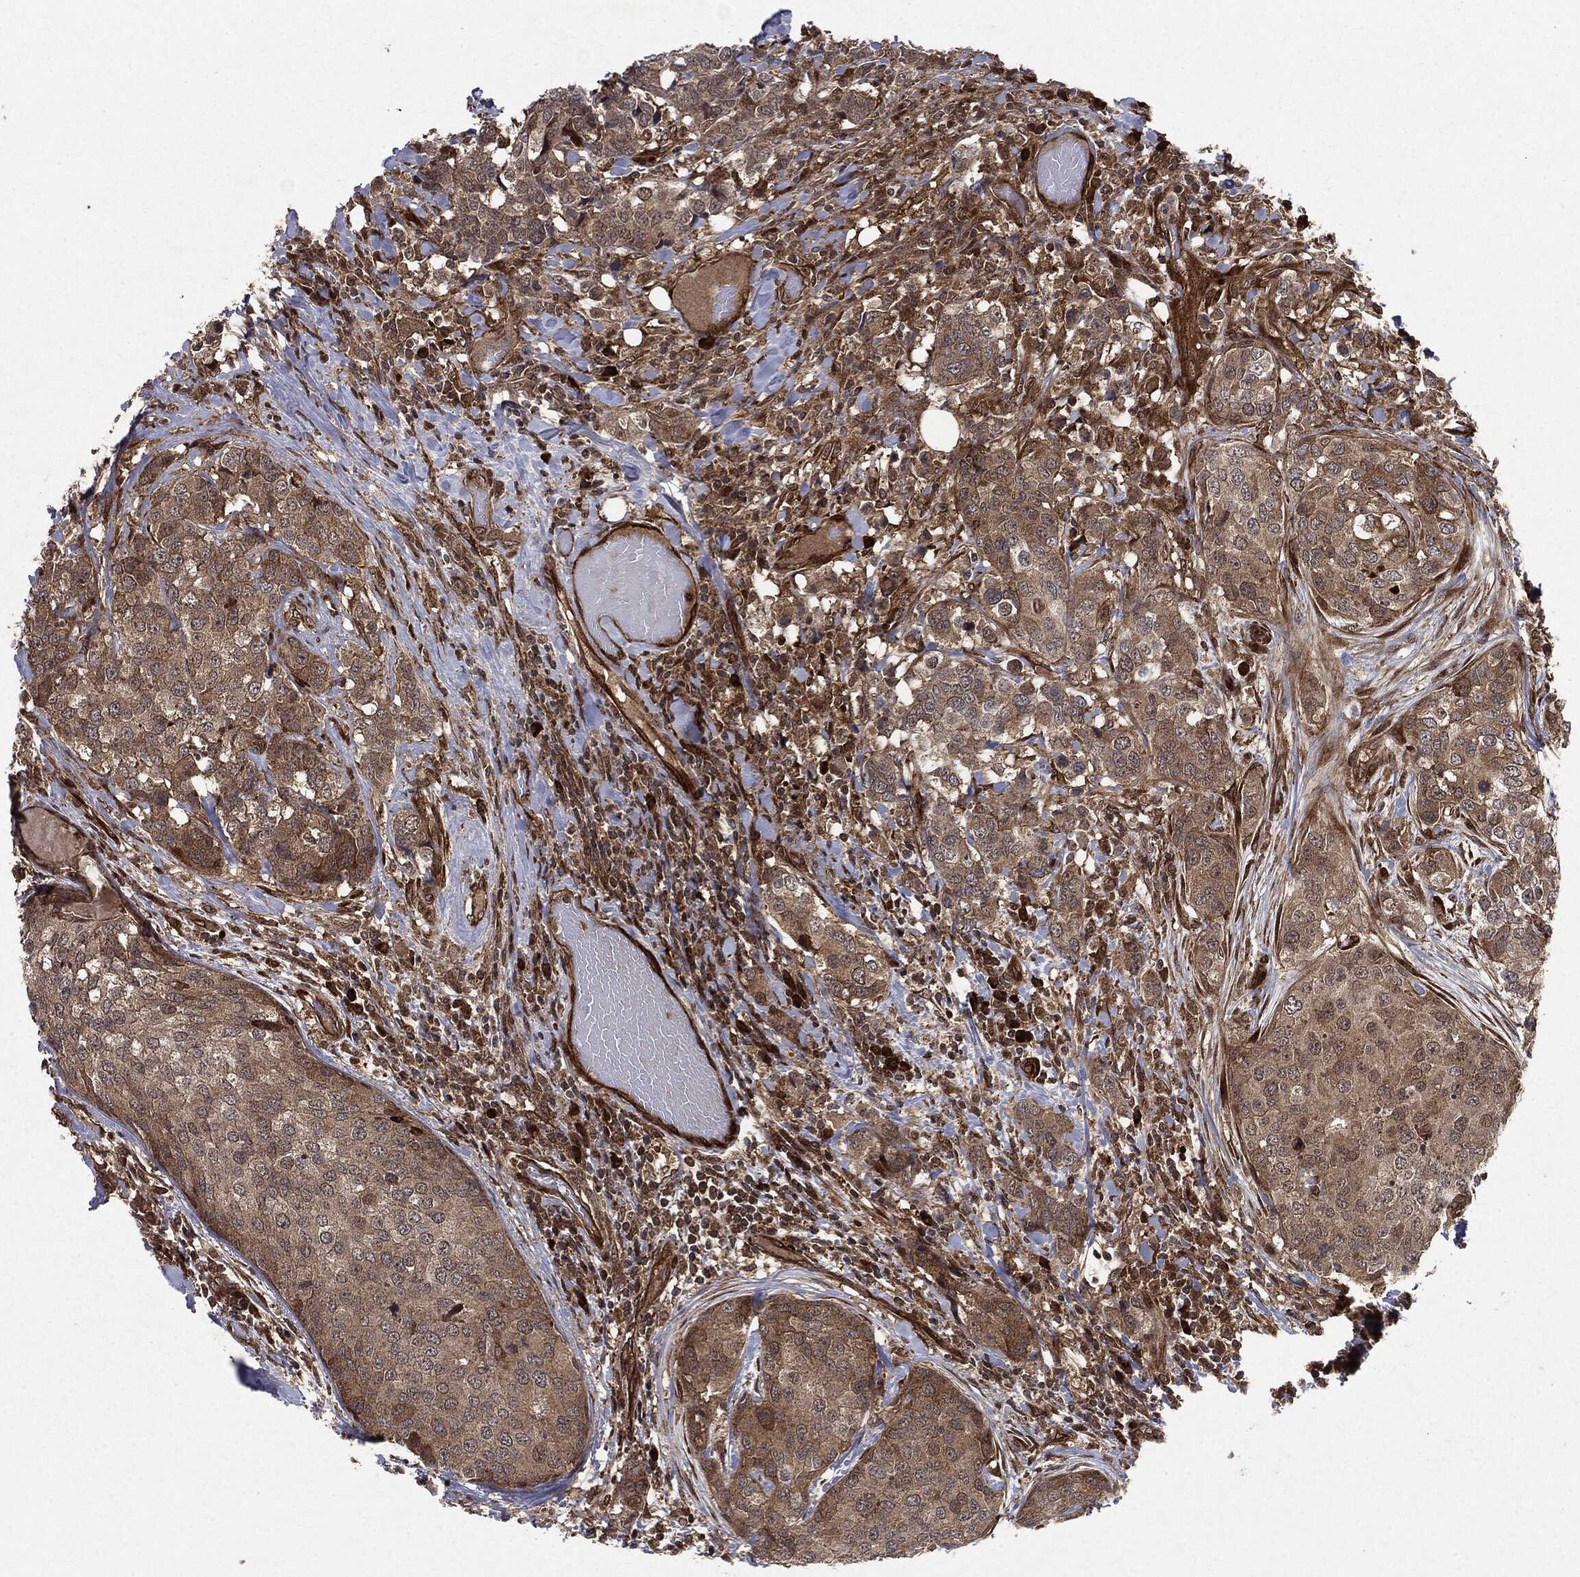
{"staining": {"intensity": "weak", "quantity": ">75%", "location": "cytoplasmic/membranous"}, "tissue": "breast cancer", "cell_type": "Tumor cells", "image_type": "cancer", "snomed": [{"axis": "morphology", "description": "Lobular carcinoma"}, {"axis": "topography", "description": "Breast"}], "caption": "Immunohistochemical staining of human breast cancer demonstrates low levels of weak cytoplasmic/membranous protein positivity in about >75% of tumor cells.", "gene": "OTUB1", "patient": {"sex": "female", "age": 59}}